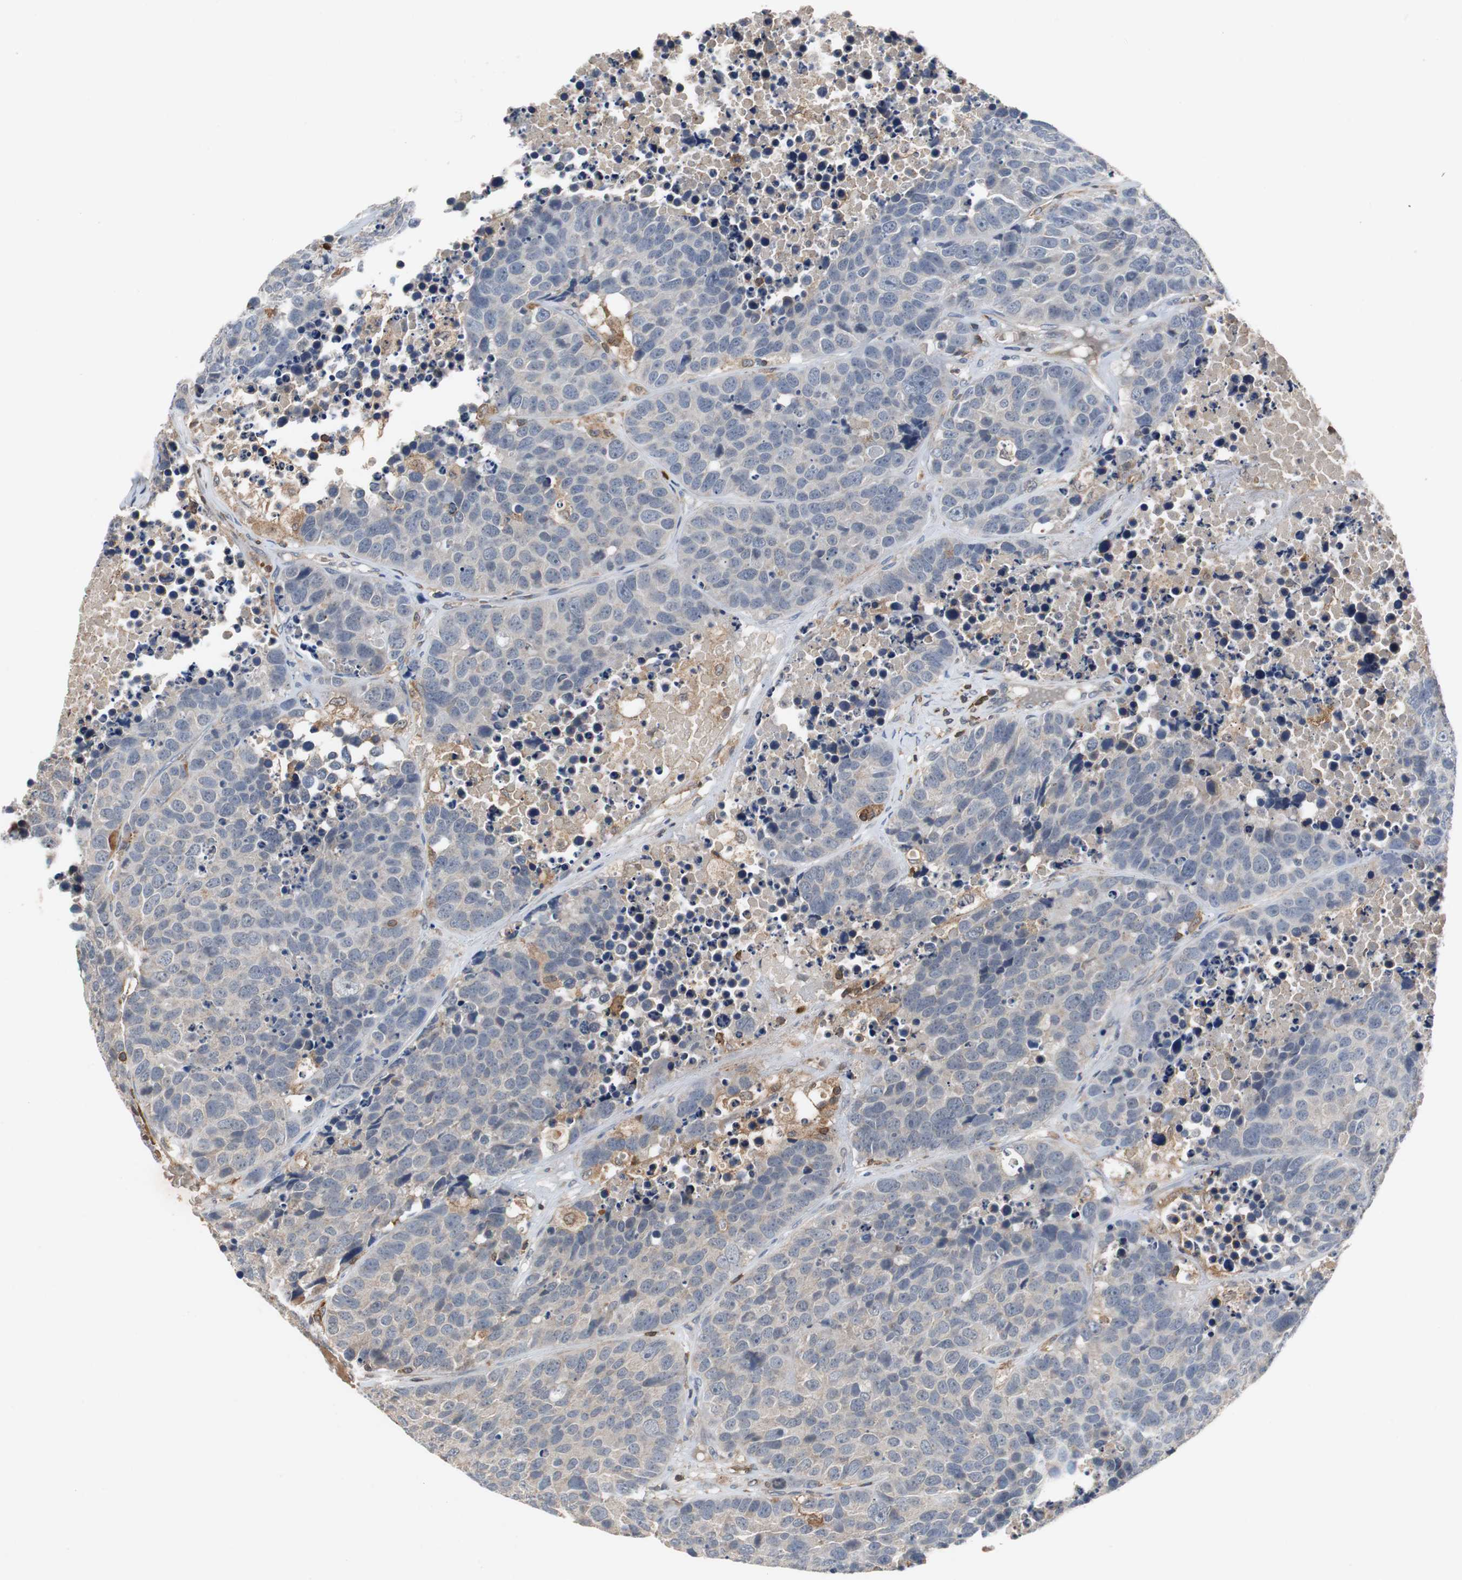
{"staining": {"intensity": "negative", "quantity": "none", "location": "none"}, "tissue": "carcinoid", "cell_type": "Tumor cells", "image_type": "cancer", "snomed": [{"axis": "morphology", "description": "Carcinoid, malignant, NOS"}, {"axis": "topography", "description": "Lung"}], "caption": "Carcinoid stained for a protein using immunohistochemistry (IHC) displays no expression tumor cells.", "gene": "CALB2", "patient": {"sex": "male", "age": 60}}